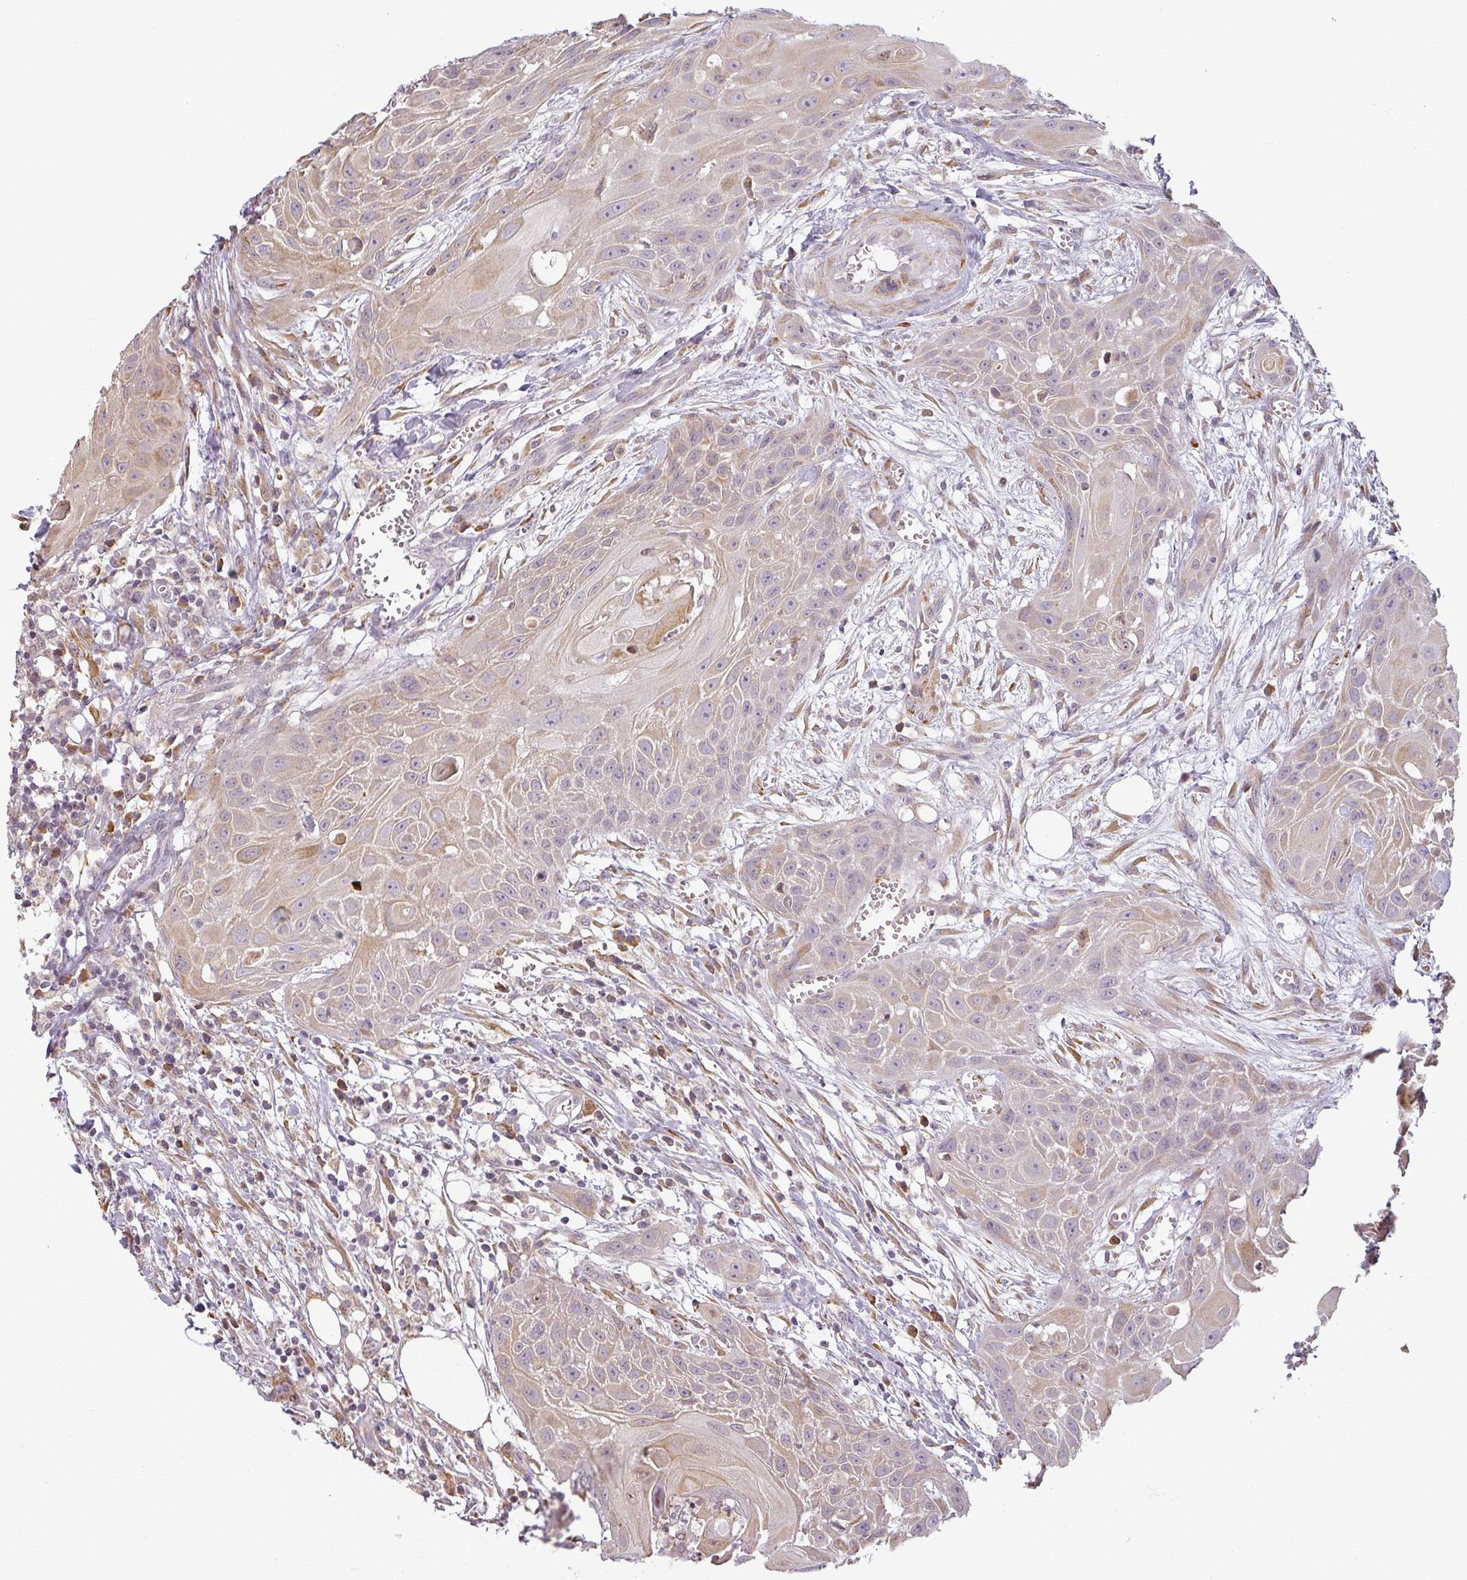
{"staining": {"intensity": "weak", "quantity": "25%-75%", "location": "cytoplasmic/membranous"}, "tissue": "head and neck cancer", "cell_type": "Tumor cells", "image_type": "cancer", "snomed": [{"axis": "morphology", "description": "Squamous cell carcinoma, NOS"}, {"axis": "topography", "description": "Lymph node"}, {"axis": "topography", "description": "Salivary gland"}, {"axis": "topography", "description": "Head-Neck"}], "caption": "This histopathology image shows IHC staining of human head and neck cancer (squamous cell carcinoma), with low weak cytoplasmic/membranous positivity in approximately 25%-75% of tumor cells.", "gene": "CCDC144A", "patient": {"sex": "female", "age": 74}}